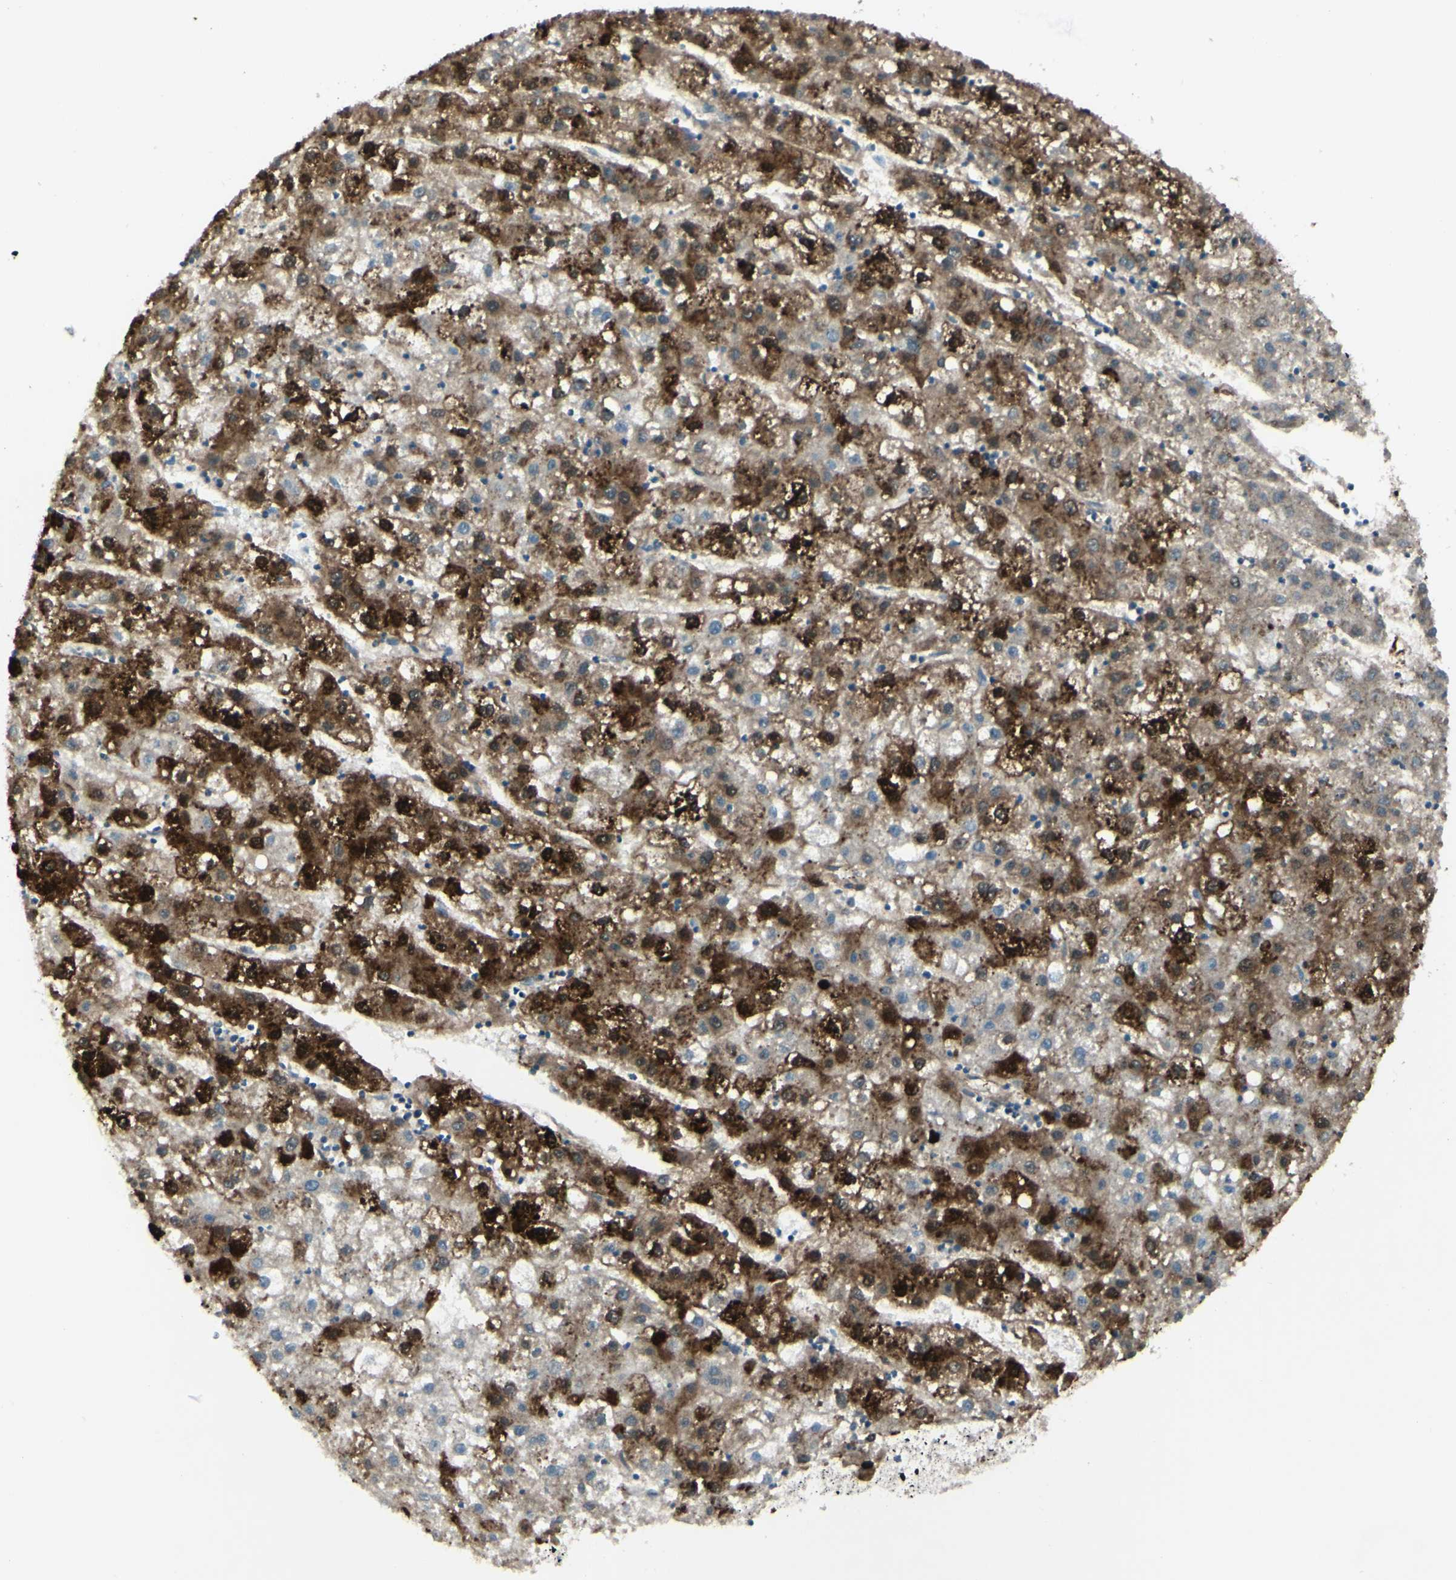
{"staining": {"intensity": "strong", "quantity": ">75%", "location": "cytoplasmic/membranous"}, "tissue": "liver cancer", "cell_type": "Tumor cells", "image_type": "cancer", "snomed": [{"axis": "morphology", "description": "Carcinoma, Hepatocellular, NOS"}, {"axis": "topography", "description": "Liver"}], "caption": "Liver cancer (hepatocellular carcinoma) stained for a protein exhibits strong cytoplasmic/membranous positivity in tumor cells.", "gene": "FGFR2", "patient": {"sex": "male", "age": 72}}